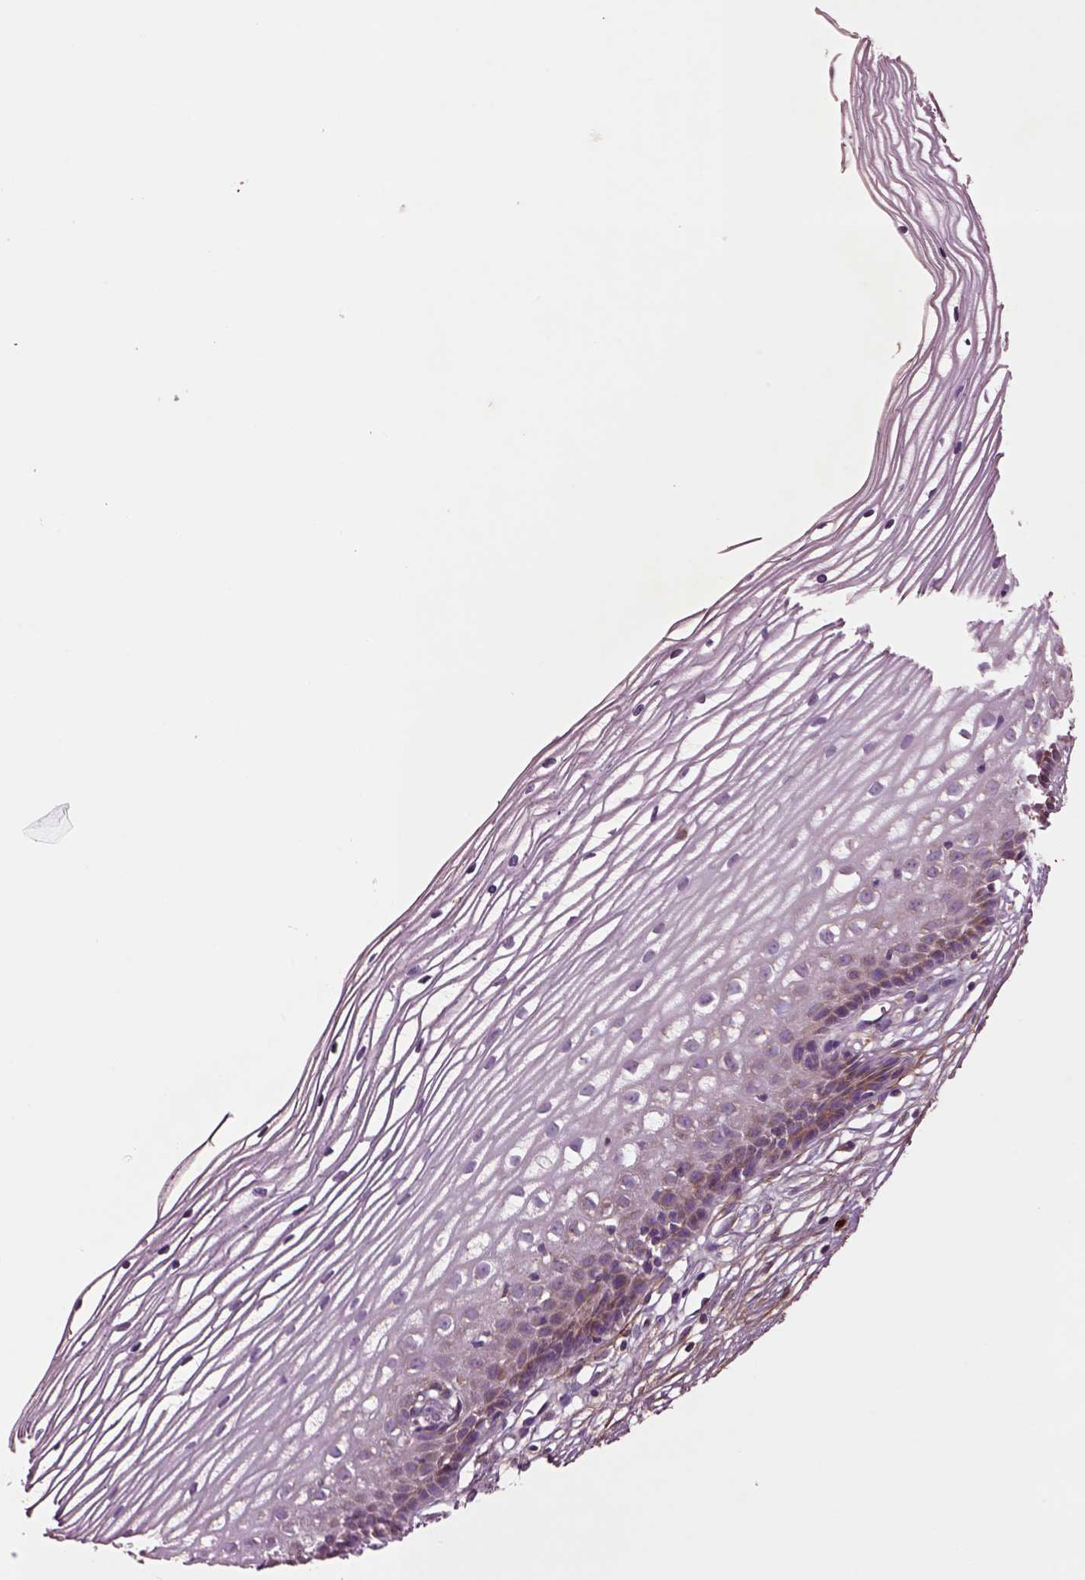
{"staining": {"intensity": "weak", "quantity": ">75%", "location": "cytoplasmic/membranous"}, "tissue": "cervix", "cell_type": "Glandular cells", "image_type": "normal", "snomed": [{"axis": "morphology", "description": "Normal tissue, NOS"}, {"axis": "topography", "description": "Cervix"}], "caption": "Weak cytoplasmic/membranous expression is seen in about >75% of glandular cells in normal cervix.", "gene": "SEC23A", "patient": {"sex": "female", "age": 40}}